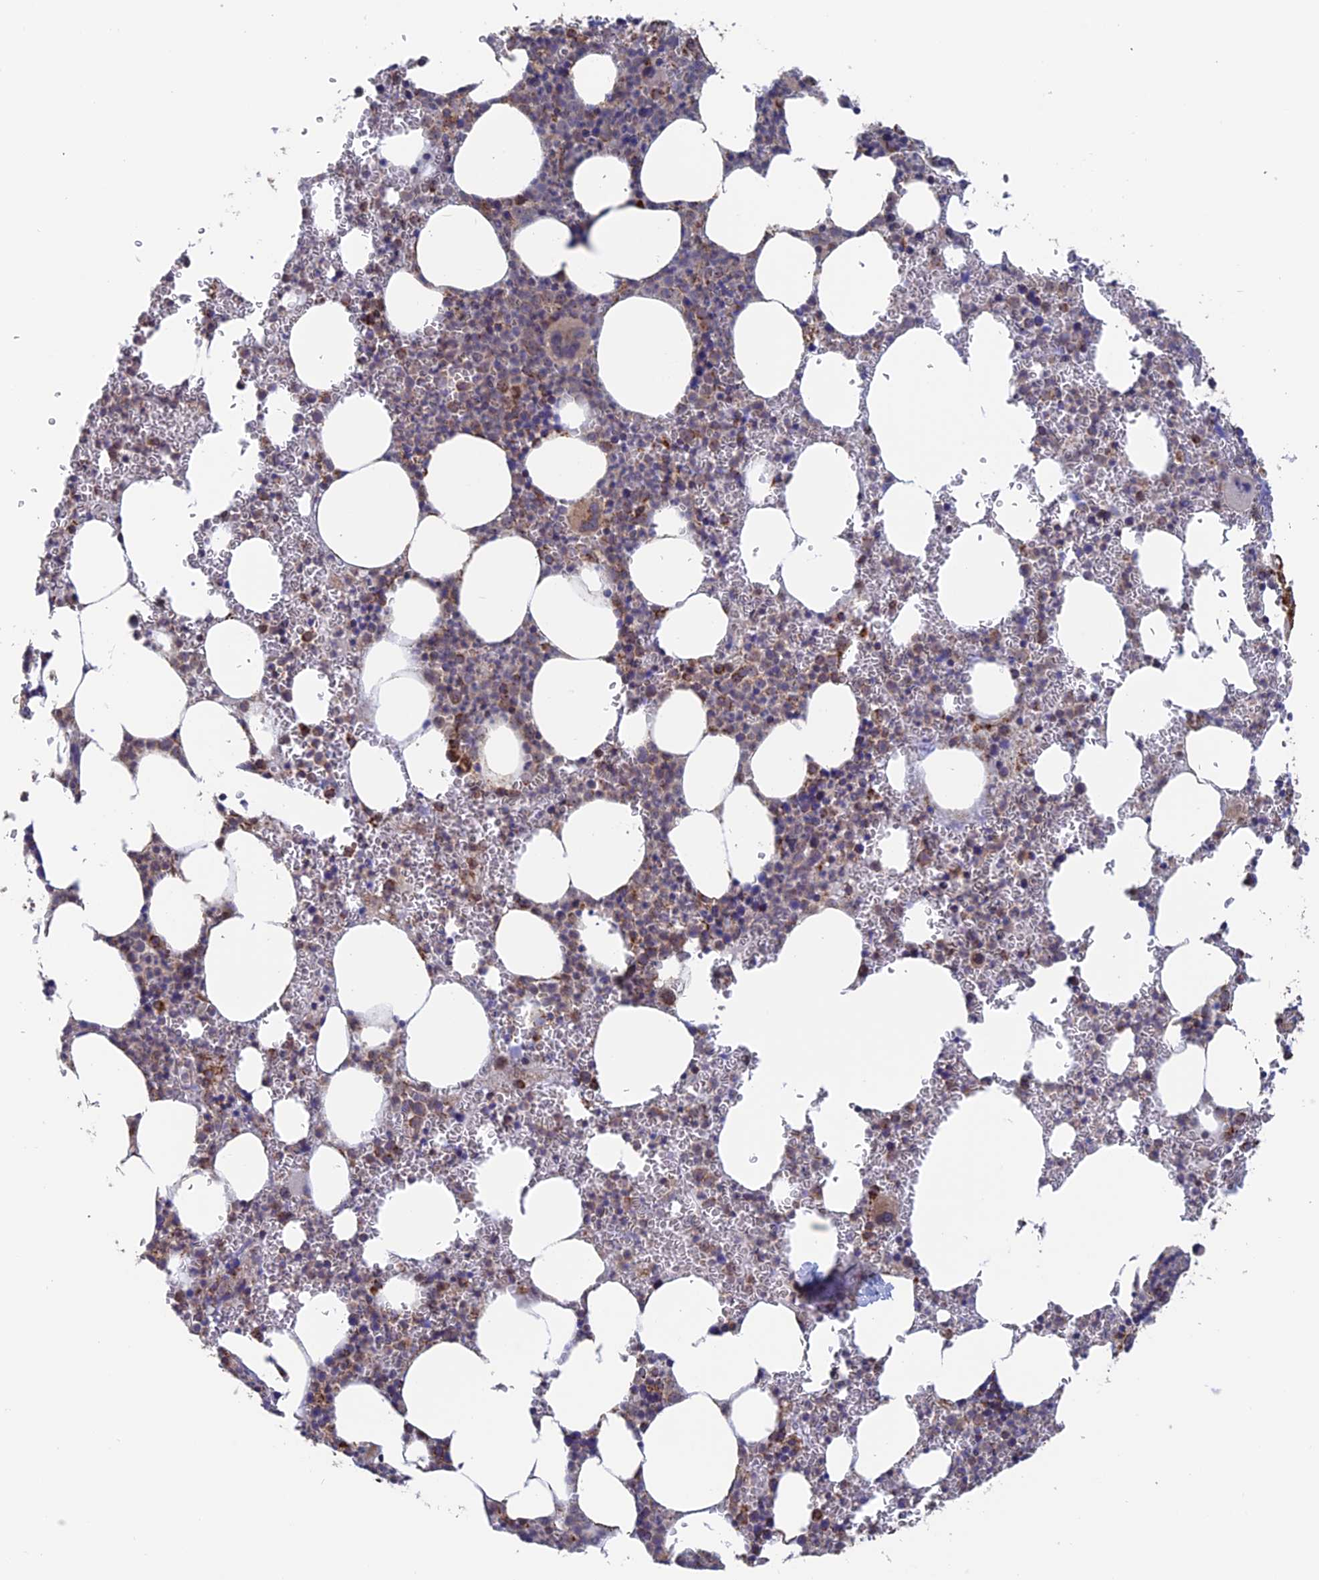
{"staining": {"intensity": "moderate", "quantity": "<25%", "location": "cytoplasmic/membranous"}, "tissue": "bone marrow", "cell_type": "Hematopoietic cells", "image_type": "normal", "snomed": [{"axis": "morphology", "description": "Normal tissue, NOS"}, {"axis": "topography", "description": "Bone marrow"}], "caption": "This histopathology image displays unremarkable bone marrow stained with IHC to label a protein in brown. The cytoplasmic/membranous of hematopoietic cells show moderate positivity for the protein. Nuclei are counter-stained blue.", "gene": "DTYMK", "patient": {"sex": "female", "age": 78}}